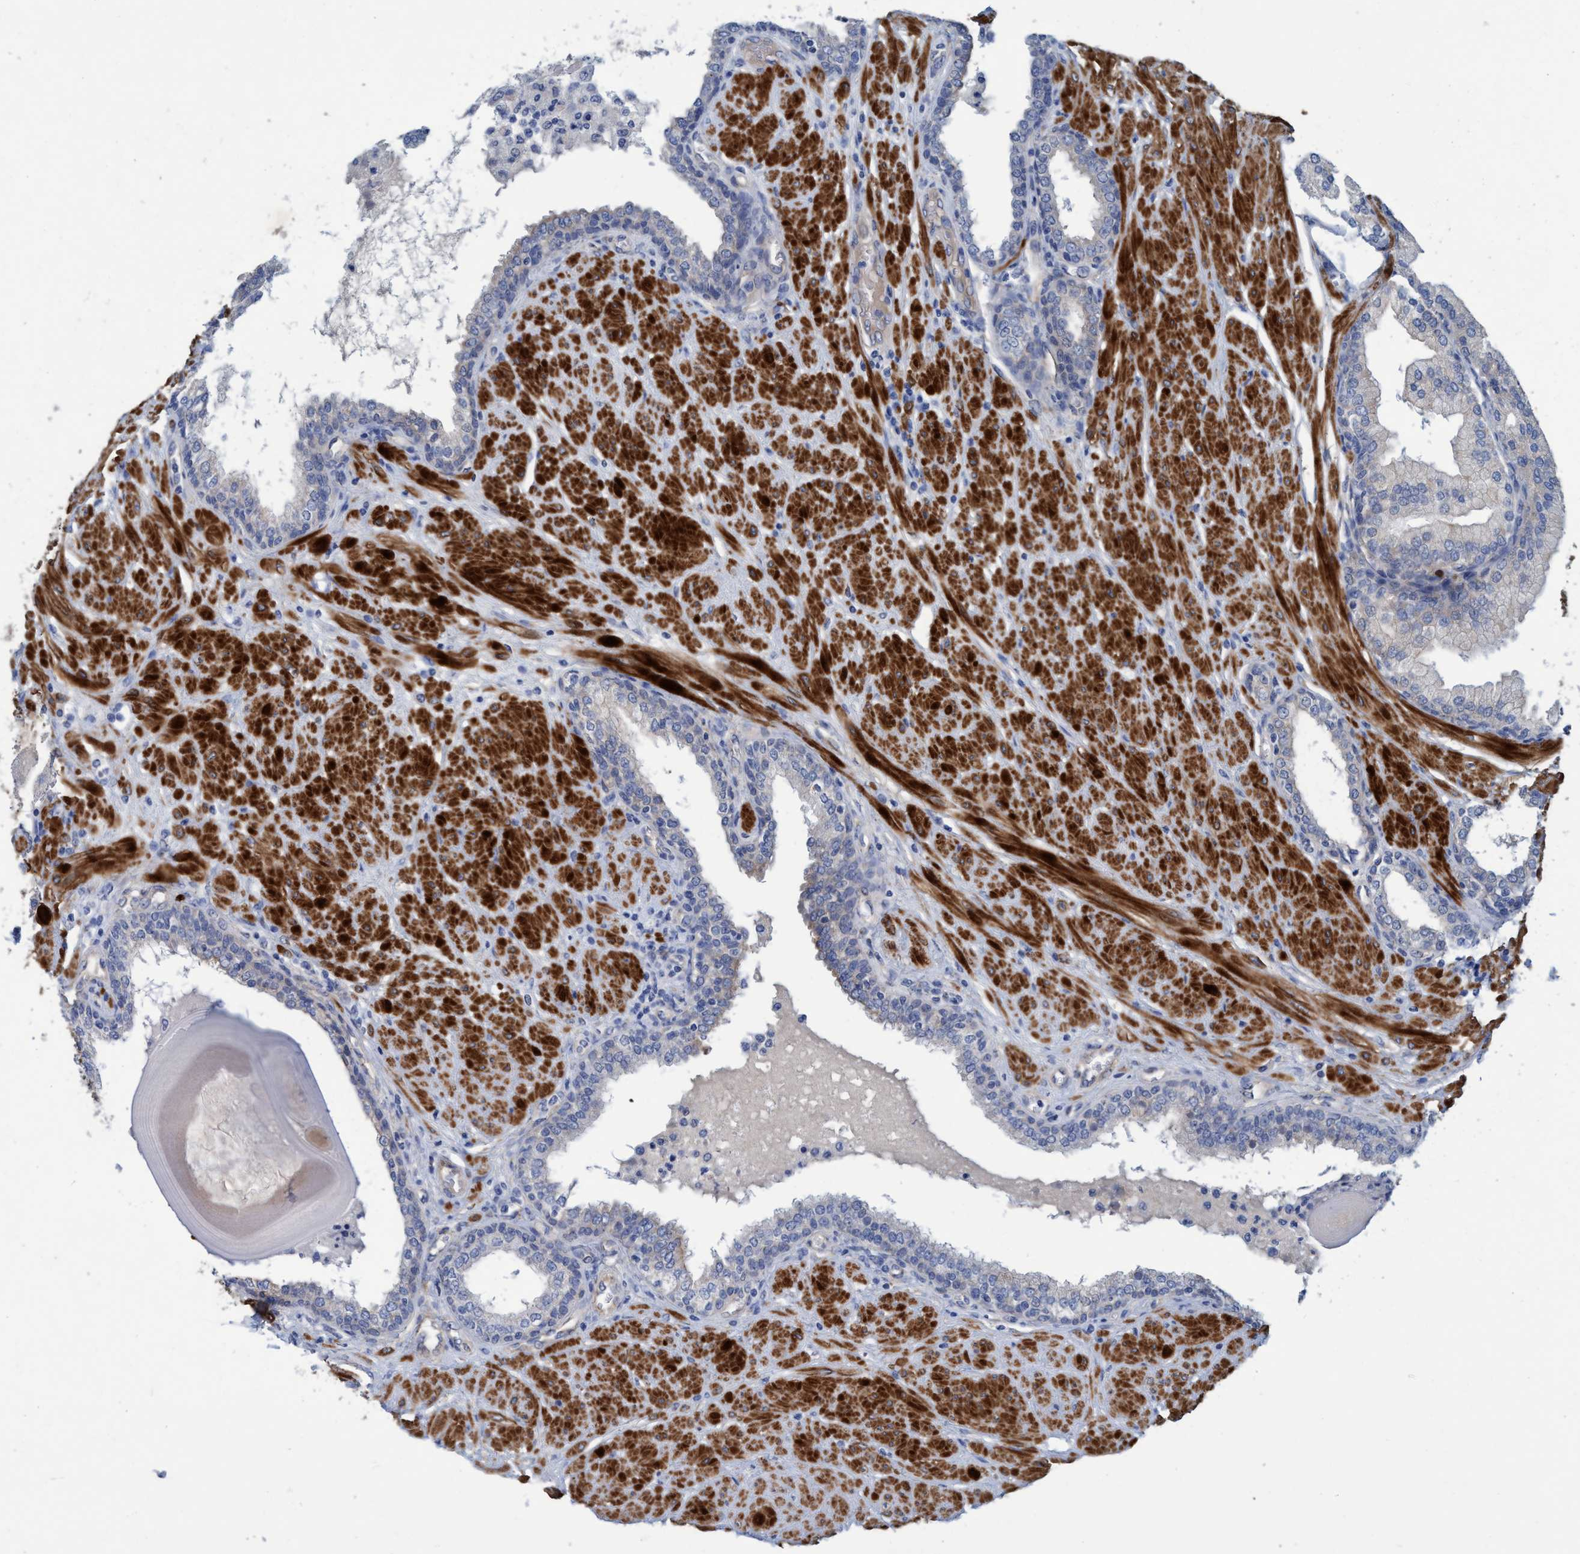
{"staining": {"intensity": "weak", "quantity": "25%-75%", "location": "cytoplasmic/membranous"}, "tissue": "prostate", "cell_type": "Glandular cells", "image_type": "normal", "snomed": [{"axis": "morphology", "description": "Normal tissue, NOS"}, {"axis": "topography", "description": "Prostate"}], "caption": "The immunohistochemical stain labels weak cytoplasmic/membranous staining in glandular cells of benign prostate.", "gene": "GULP1", "patient": {"sex": "male", "age": 51}}